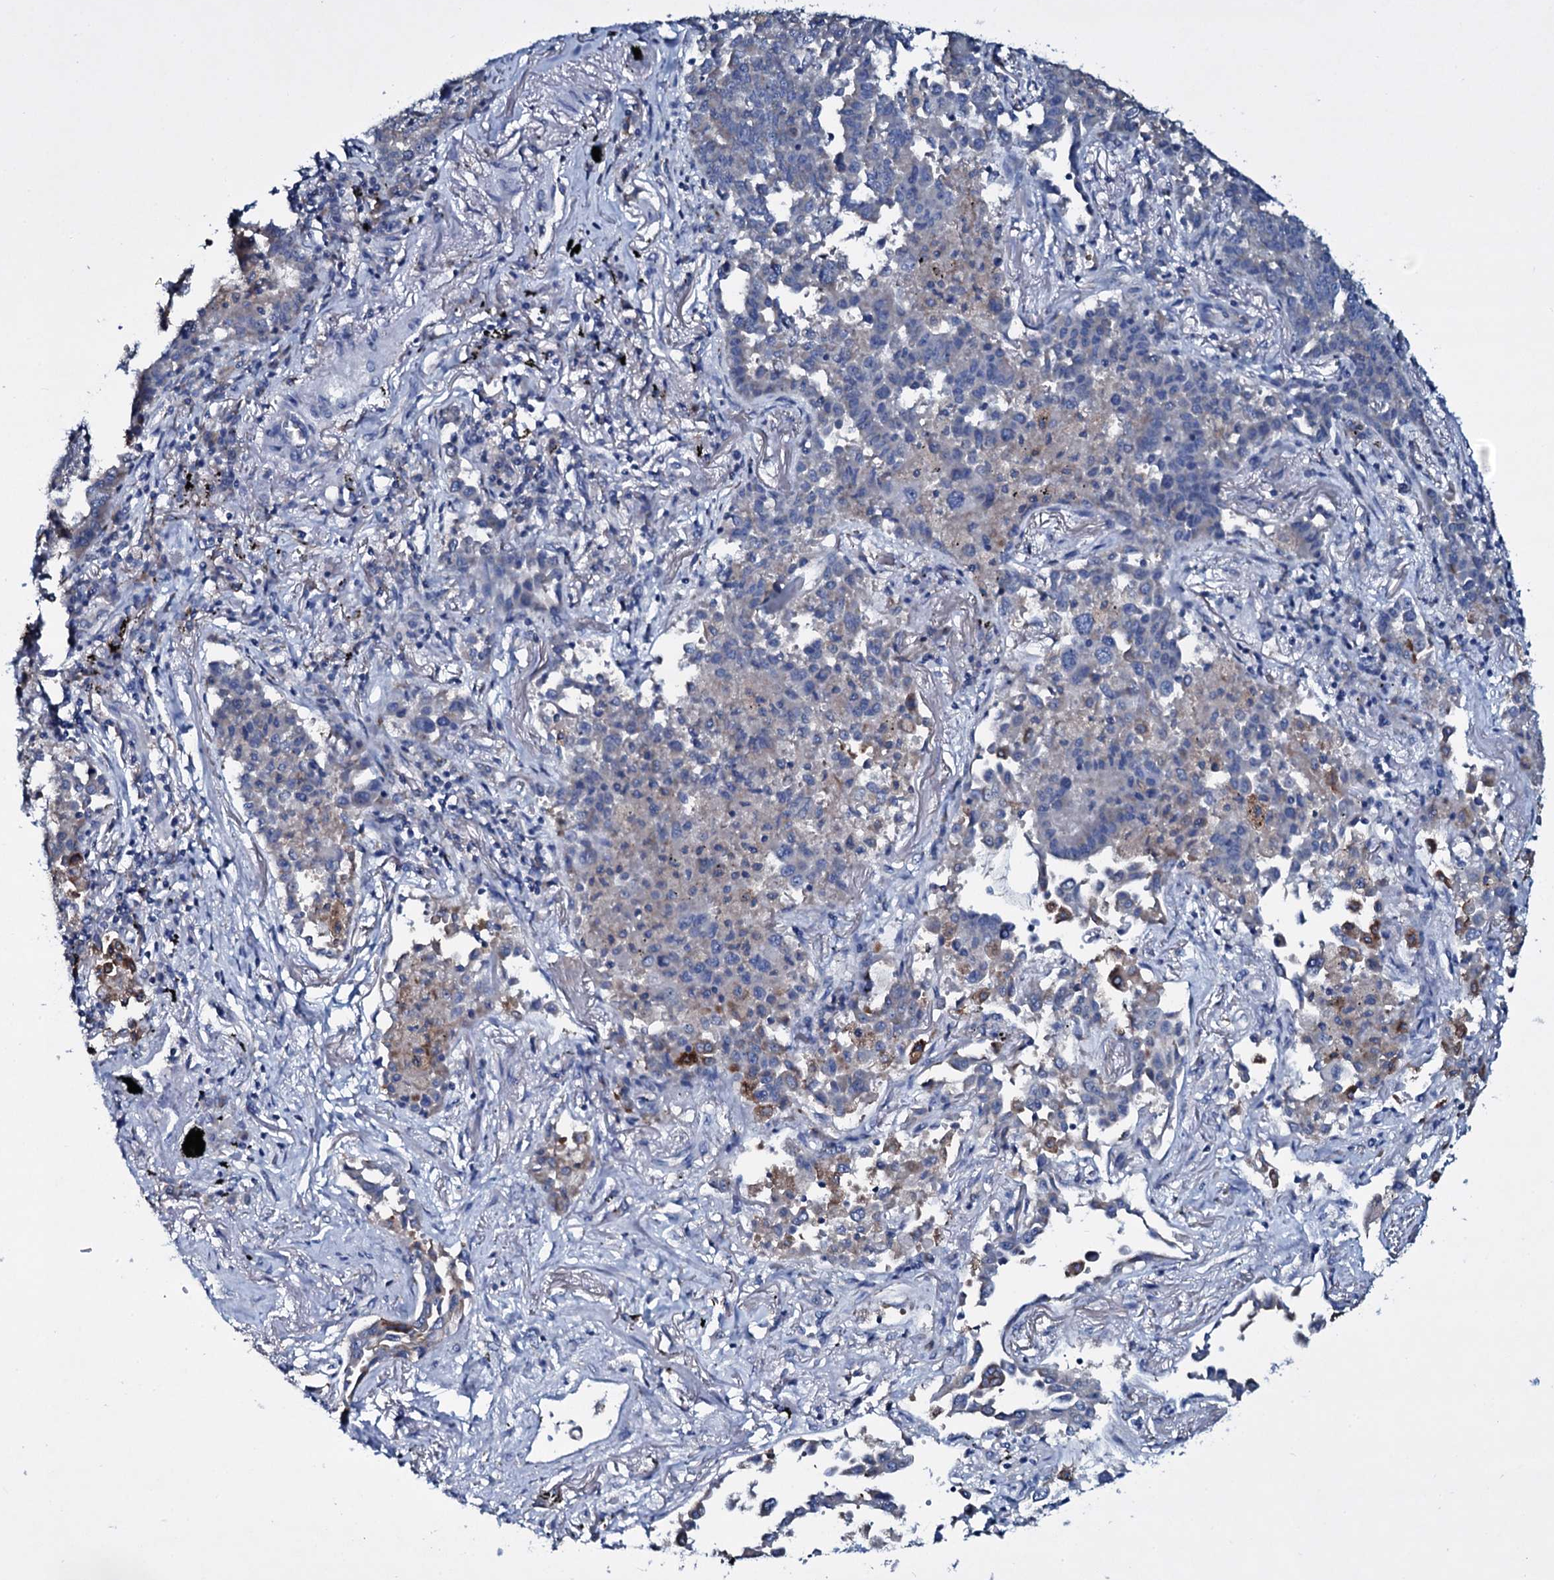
{"staining": {"intensity": "negative", "quantity": "none", "location": "none"}, "tissue": "lung cancer", "cell_type": "Tumor cells", "image_type": "cancer", "snomed": [{"axis": "morphology", "description": "Adenocarcinoma, NOS"}, {"axis": "topography", "description": "Lung"}], "caption": "Tumor cells show no significant positivity in lung adenocarcinoma.", "gene": "TPGS2", "patient": {"sex": "male", "age": 67}}